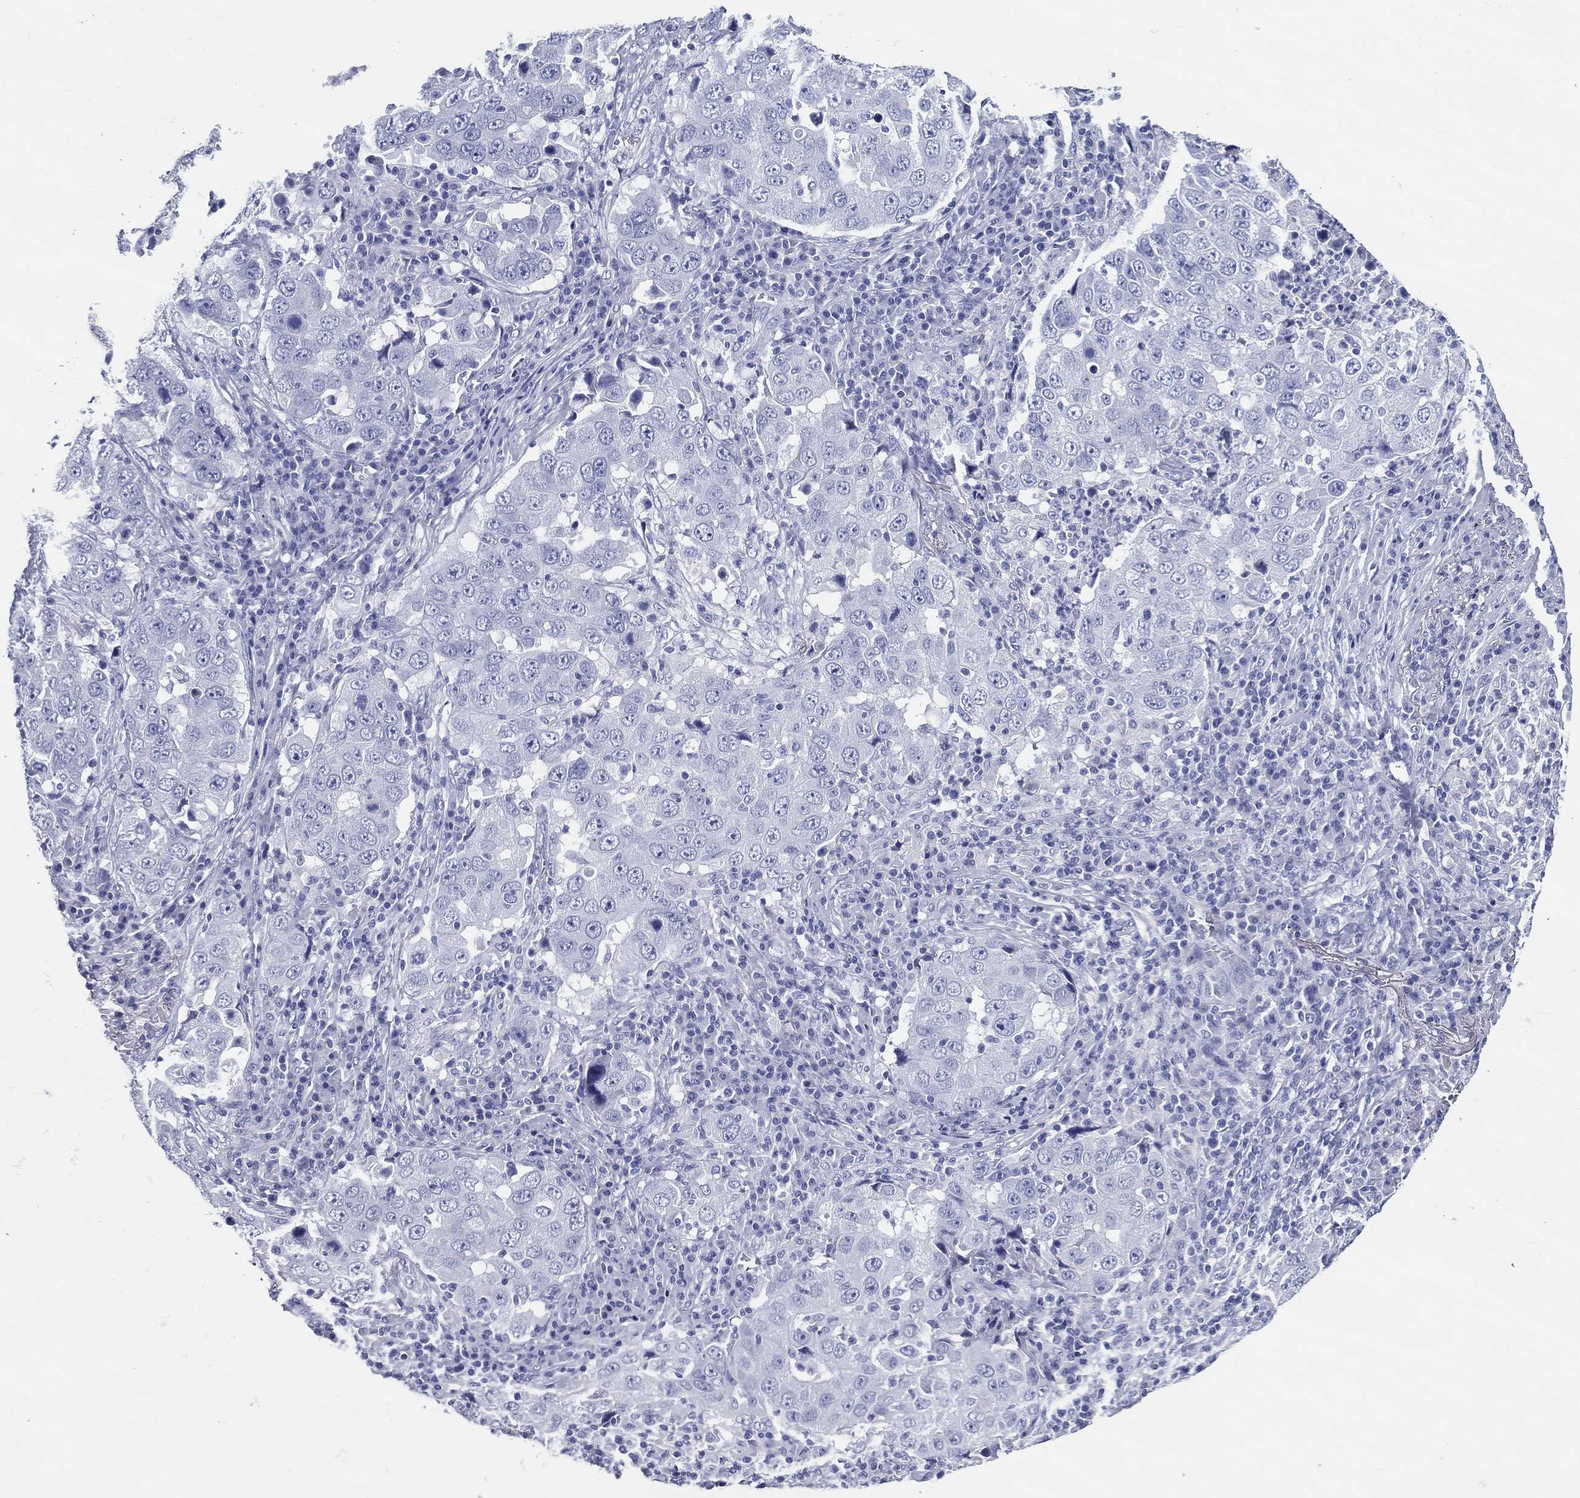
{"staining": {"intensity": "negative", "quantity": "none", "location": "none"}, "tissue": "lung cancer", "cell_type": "Tumor cells", "image_type": "cancer", "snomed": [{"axis": "morphology", "description": "Adenocarcinoma, NOS"}, {"axis": "topography", "description": "Lung"}], "caption": "Immunohistochemistry photomicrograph of adenocarcinoma (lung) stained for a protein (brown), which exhibits no positivity in tumor cells. (DAB (3,3'-diaminobenzidine) immunohistochemistry, high magnification).", "gene": "ACE2", "patient": {"sex": "male", "age": 73}}